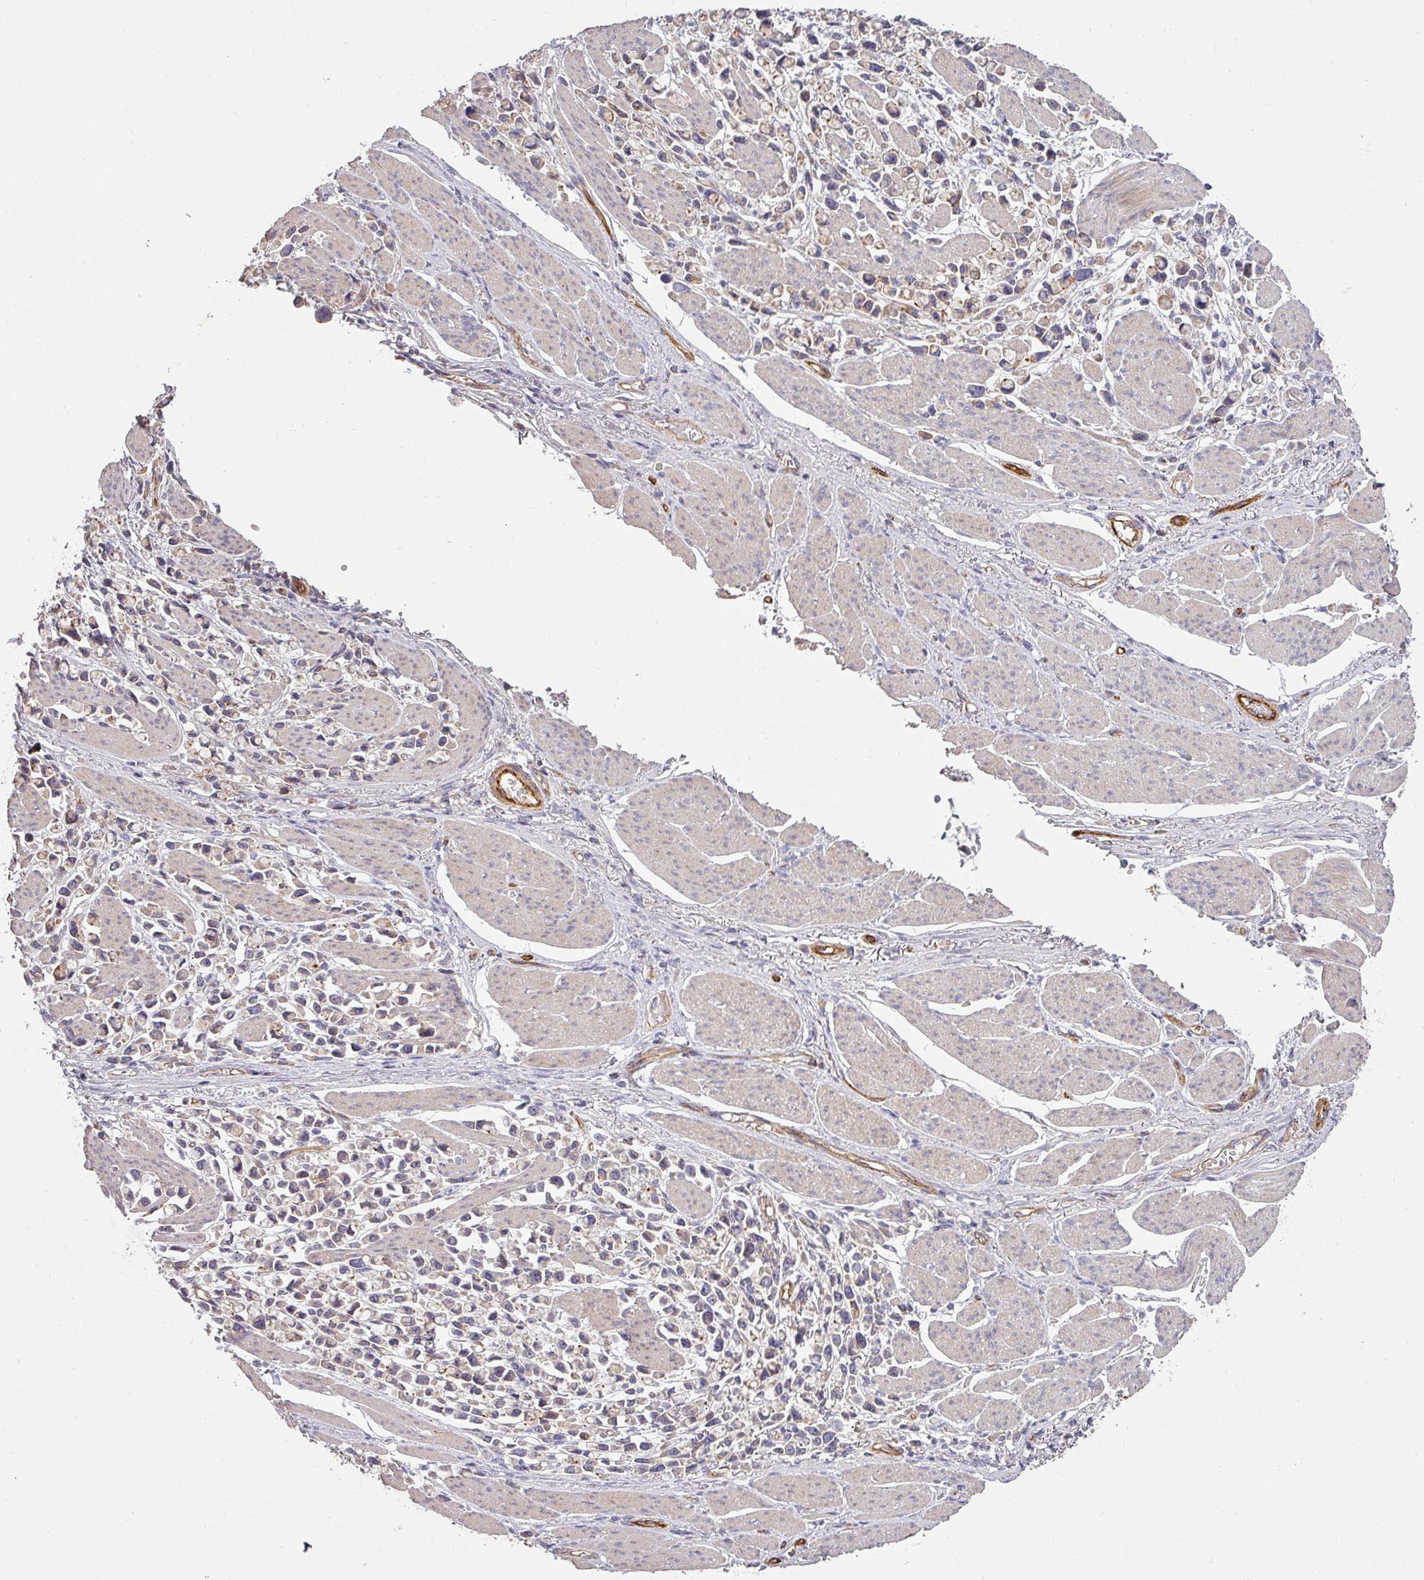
{"staining": {"intensity": "weak", "quantity": "<25%", "location": "cytoplasmic/membranous"}, "tissue": "stomach cancer", "cell_type": "Tumor cells", "image_type": "cancer", "snomed": [{"axis": "morphology", "description": "Adenocarcinoma, NOS"}, {"axis": "topography", "description": "Stomach"}], "caption": "This is a histopathology image of immunohistochemistry (IHC) staining of stomach cancer (adenocarcinoma), which shows no positivity in tumor cells.", "gene": "PCDH1", "patient": {"sex": "female", "age": 81}}